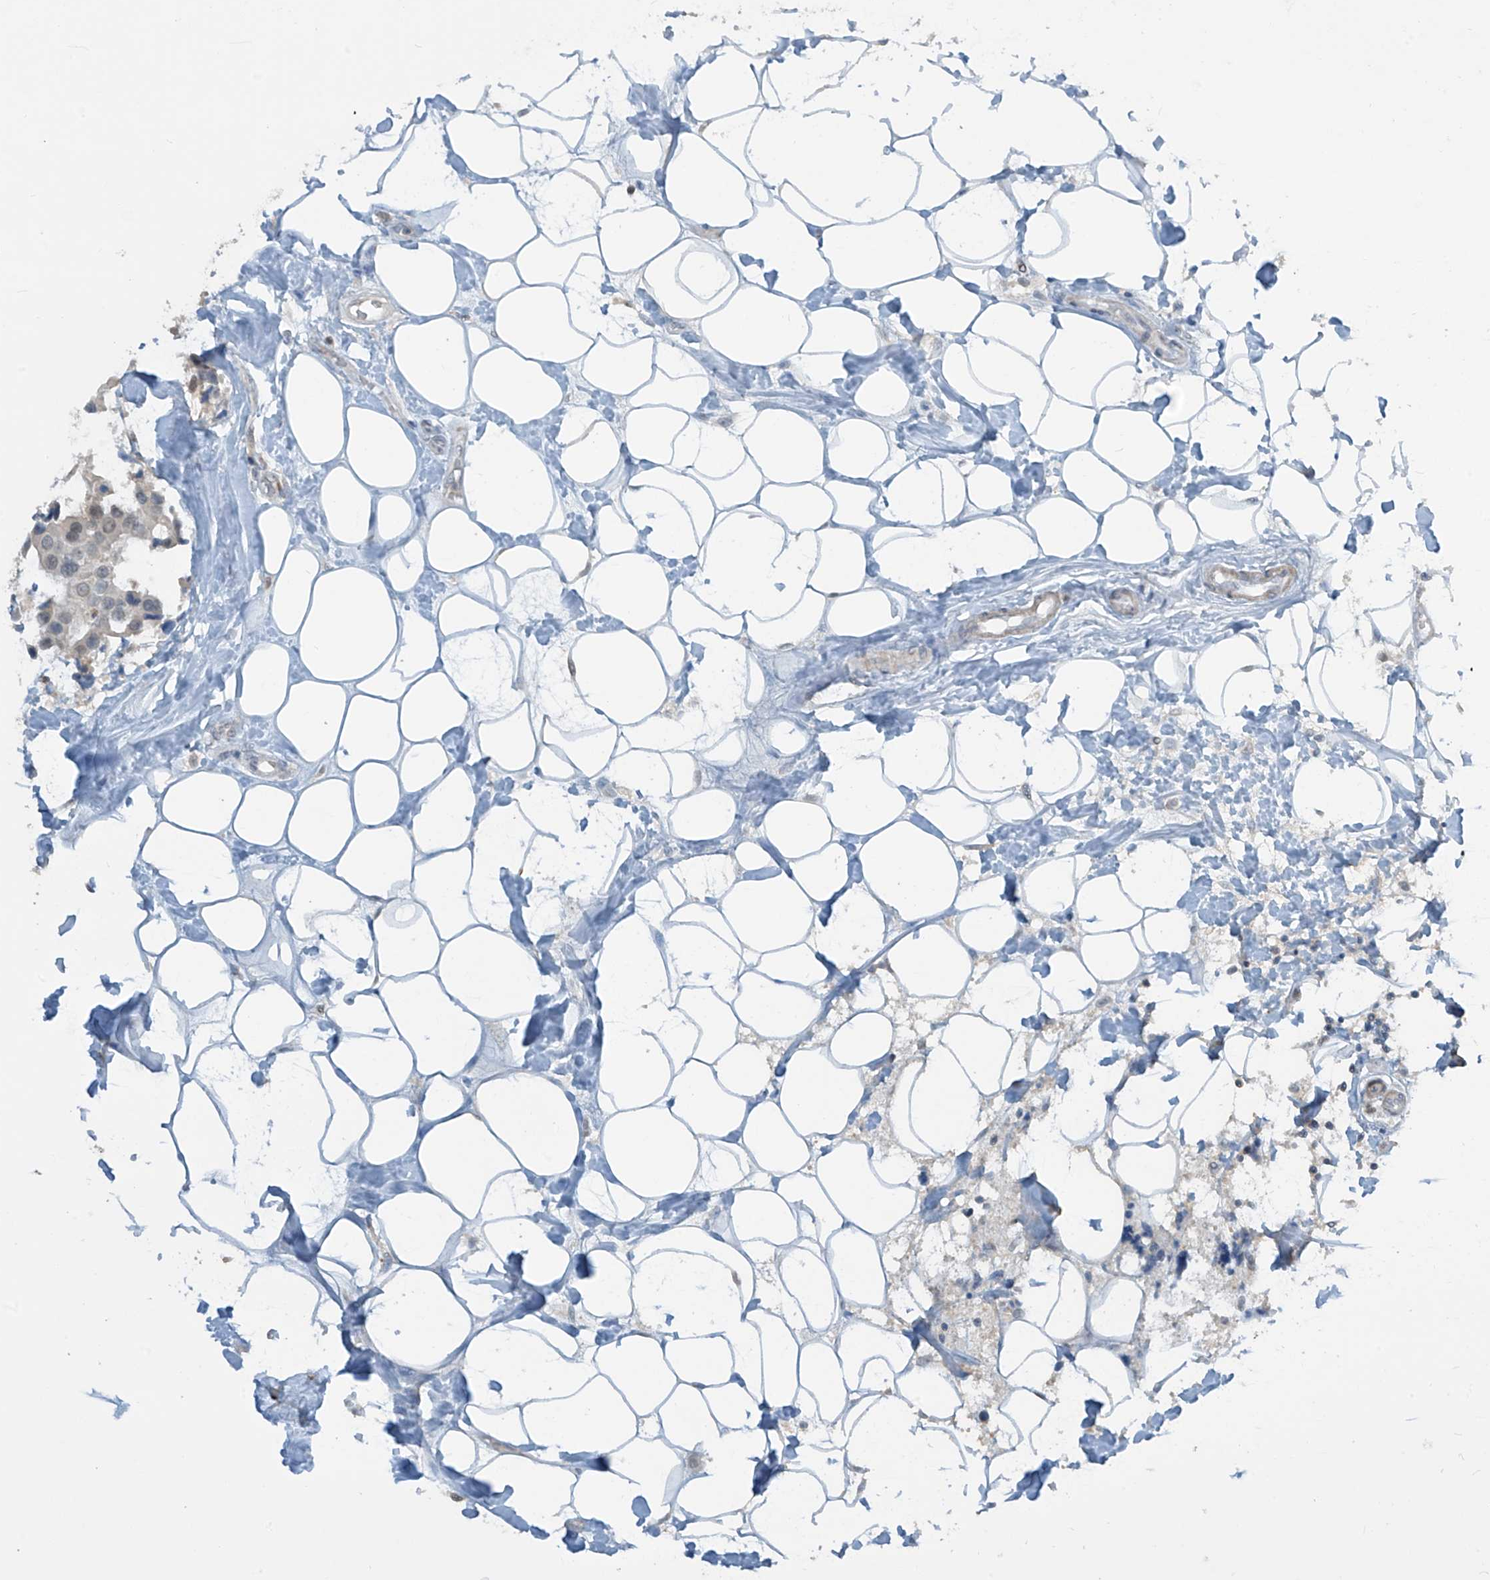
{"staining": {"intensity": "negative", "quantity": "none", "location": "none"}, "tissue": "breast cancer", "cell_type": "Tumor cells", "image_type": "cancer", "snomed": [{"axis": "morphology", "description": "Normal tissue, NOS"}, {"axis": "morphology", "description": "Duct carcinoma"}, {"axis": "topography", "description": "Breast"}], "caption": "An immunohistochemistry (IHC) histopathology image of breast cancer is shown. There is no staining in tumor cells of breast cancer.", "gene": "METAP1D", "patient": {"sex": "female", "age": 39}}